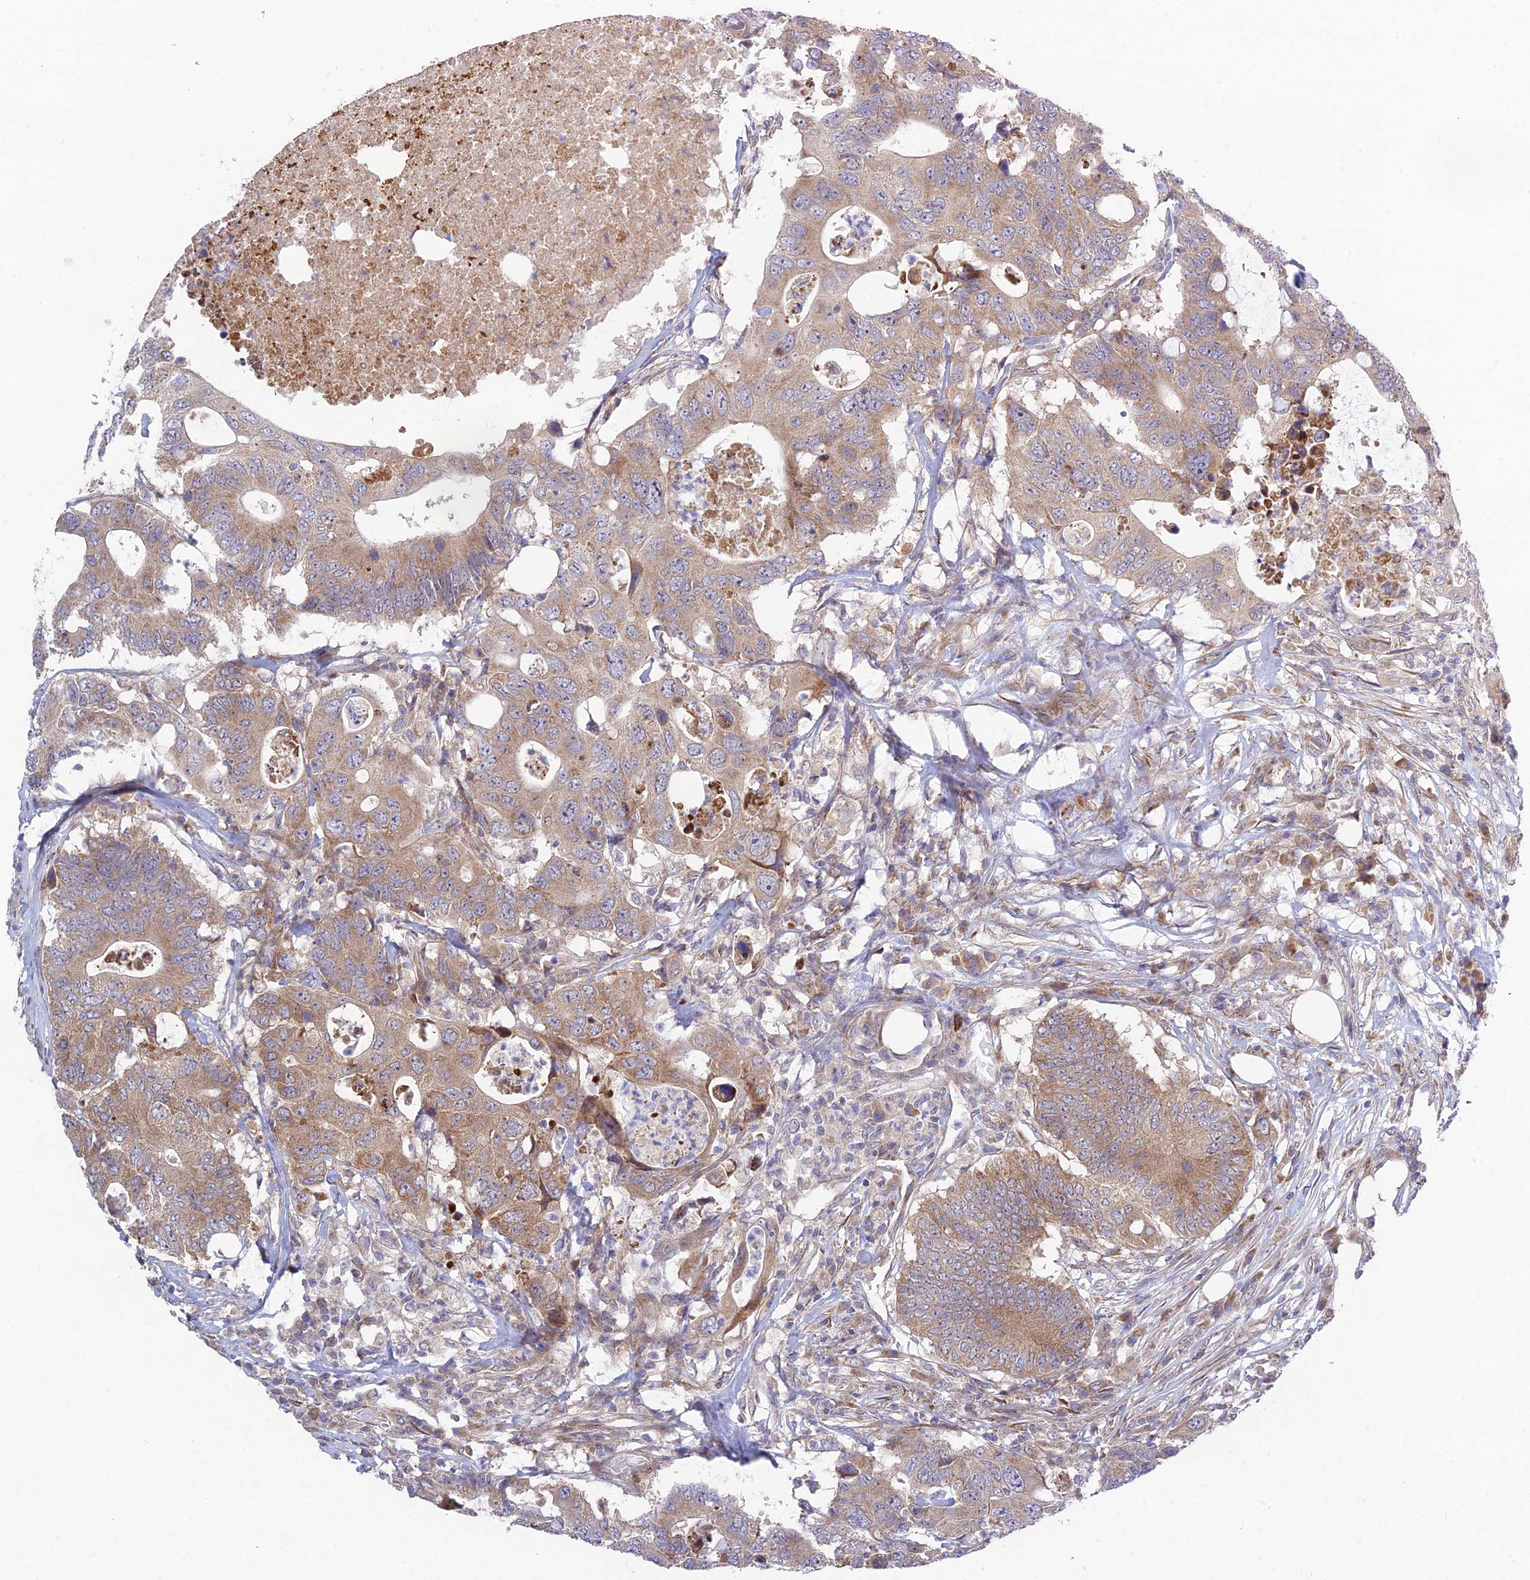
{"staining": {"intensity": "moderate", "quantity": ">75%", "location": "cytoplasmic/membranous"}, "tissue": "colorectal cancer", "cell_type": "Tumor cells", "image_type": "cancer", "snomed": [{"axis": "morphology", "description": "Adenocarcinoma, NOS"}, {"axis": "topography", "description": "Colon"}], "caption": "This image demonstrates IHC staining of human colorectal adenocarcinoma, with medium moderate cytoplasmic/membranous expression in about >75% of tumor cells.", "gene": "INCA1", "patient": {"sex": "male", "age": 71}}